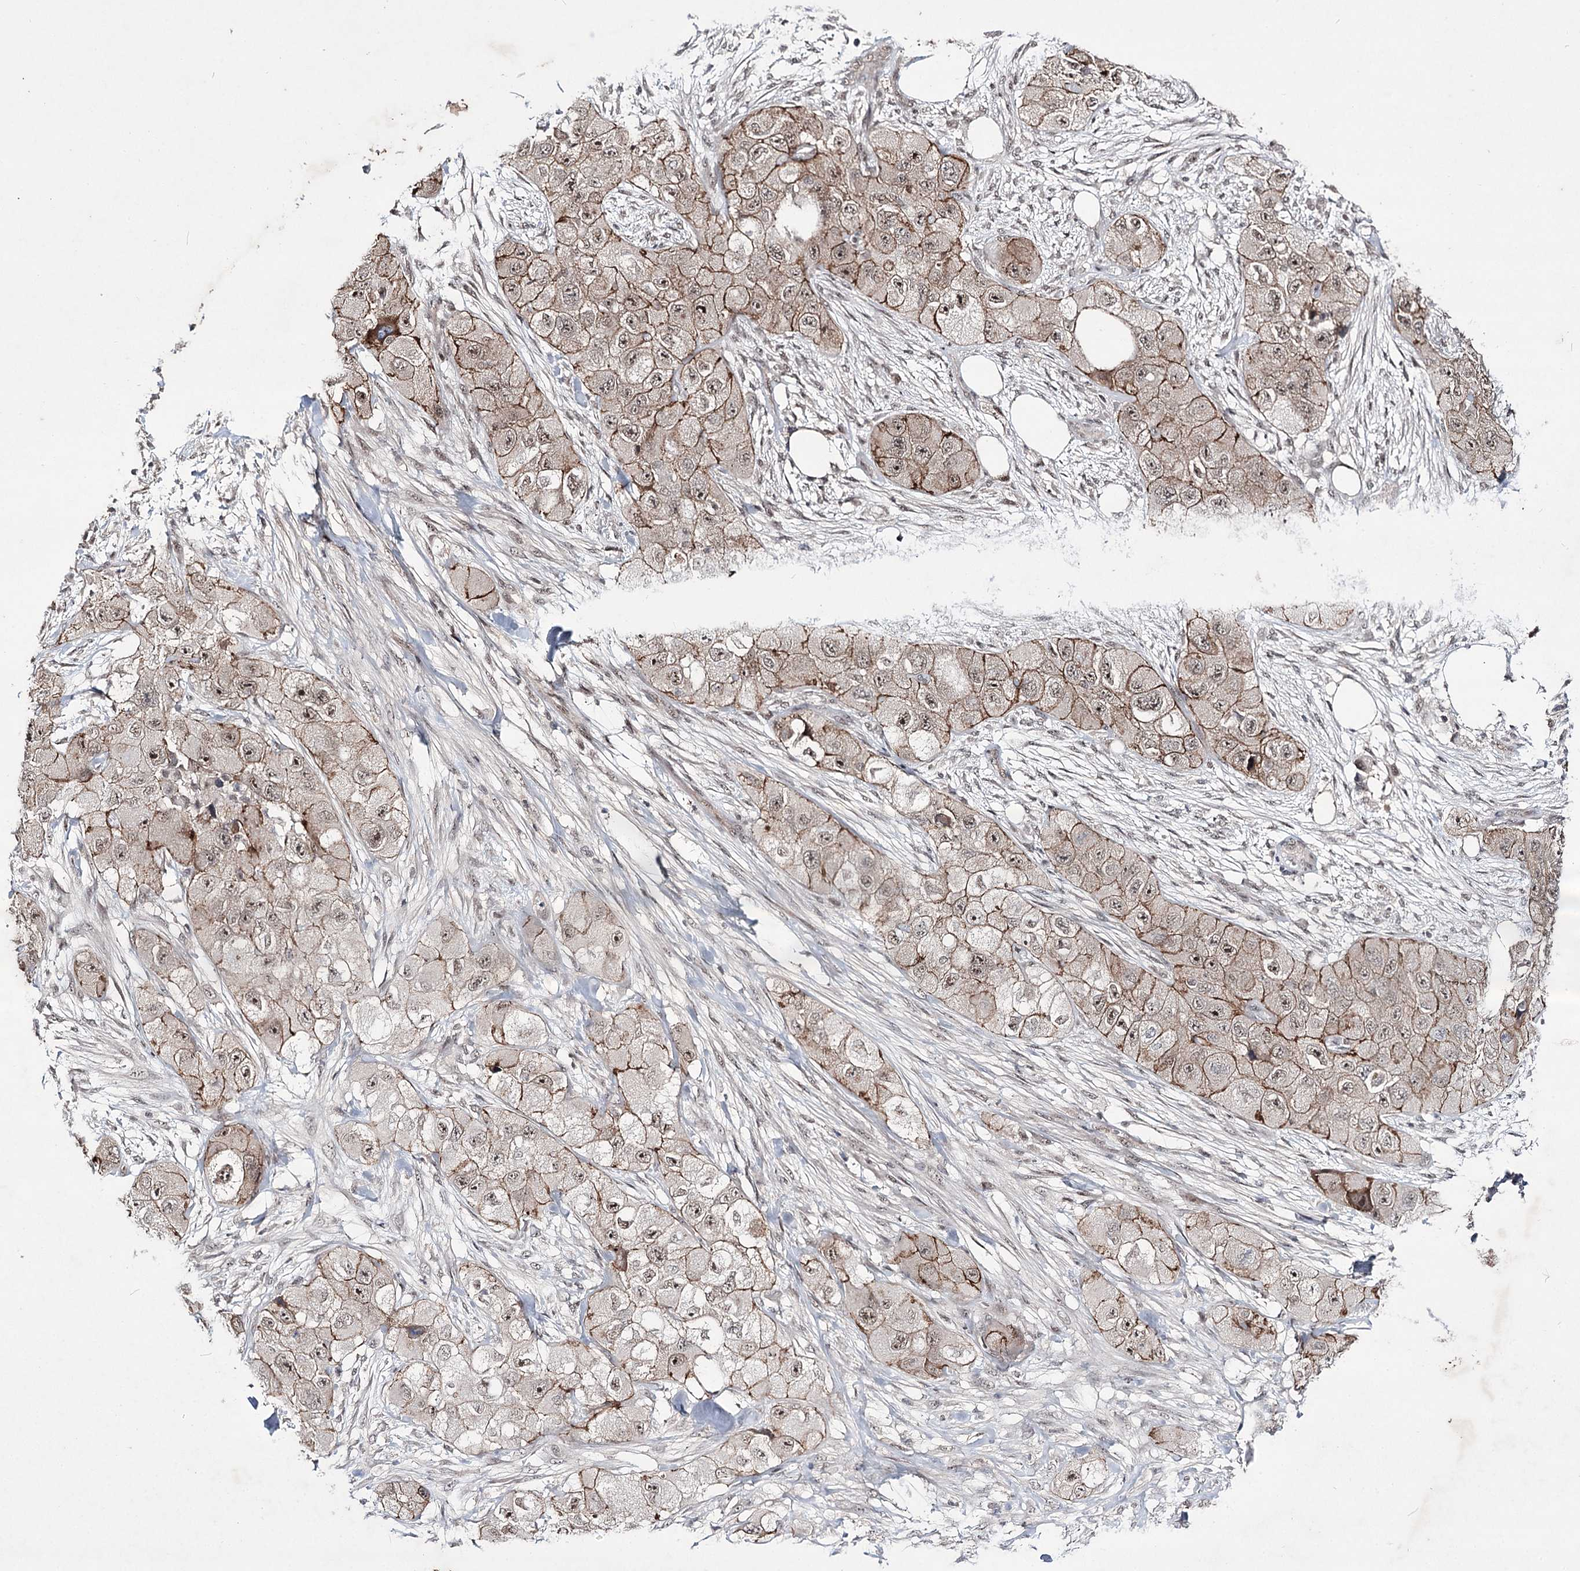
{"staining": {"intensity": "moderate", "quantity": ">75%", "location": "cytoplasmic/membranous,nuclear"}, "tissue": "skin cancer", "cell_type": "Tumor cells", "image_type": "cancer", "snomed": [{"axis": "morphology", "description": "Squamous cell carcinoma, NOS"}, {"axis": "topography", "description": "Skin"}, {"axis": "topography", "description": "Subcutis"}], "caption": "Immunohistochemistry (IHC) of human skin cancer (squamous cell carcinoma) exhibits medium levels of moderate cytoplasmic/membranous and nuclear staining in approximately >75% of tumor cells.", "gene": "HOXC11", "patient": {"sex": "male", "age": 73}}